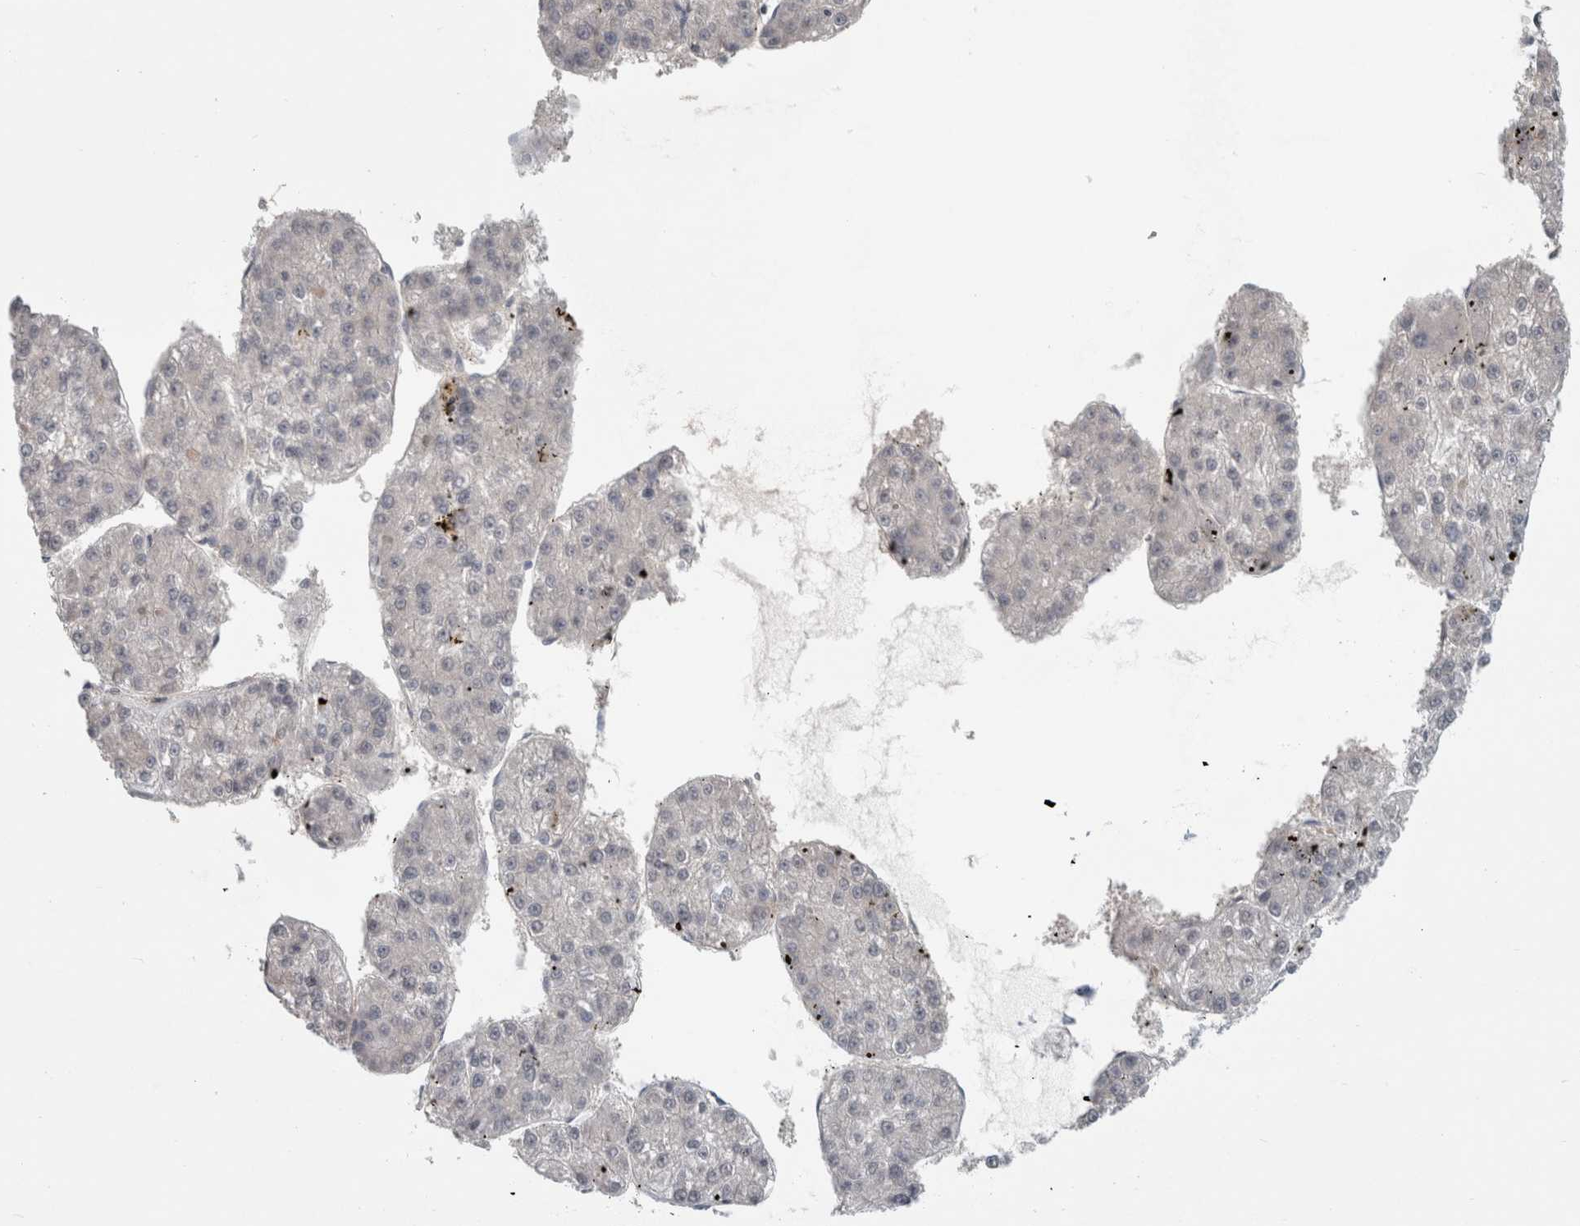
{"staining": {"intensity": "negative", "quantity": "none", "location": "none"}, "tissue": "liver cancer", "cell_type": "Tumor cells", "image_type": "cancer", "snomed": [{"axis": "morphology", "description": "Carcinoma, Hepatocellular, NOS"}, {"axis": "topography", "description": "Liver"}], "caption": "There is no significant staining in tumor cells of hepatocellular carcinoma (liver).", "gene": "RASAL2", "patient": {"sex": "female", "age": 73}}